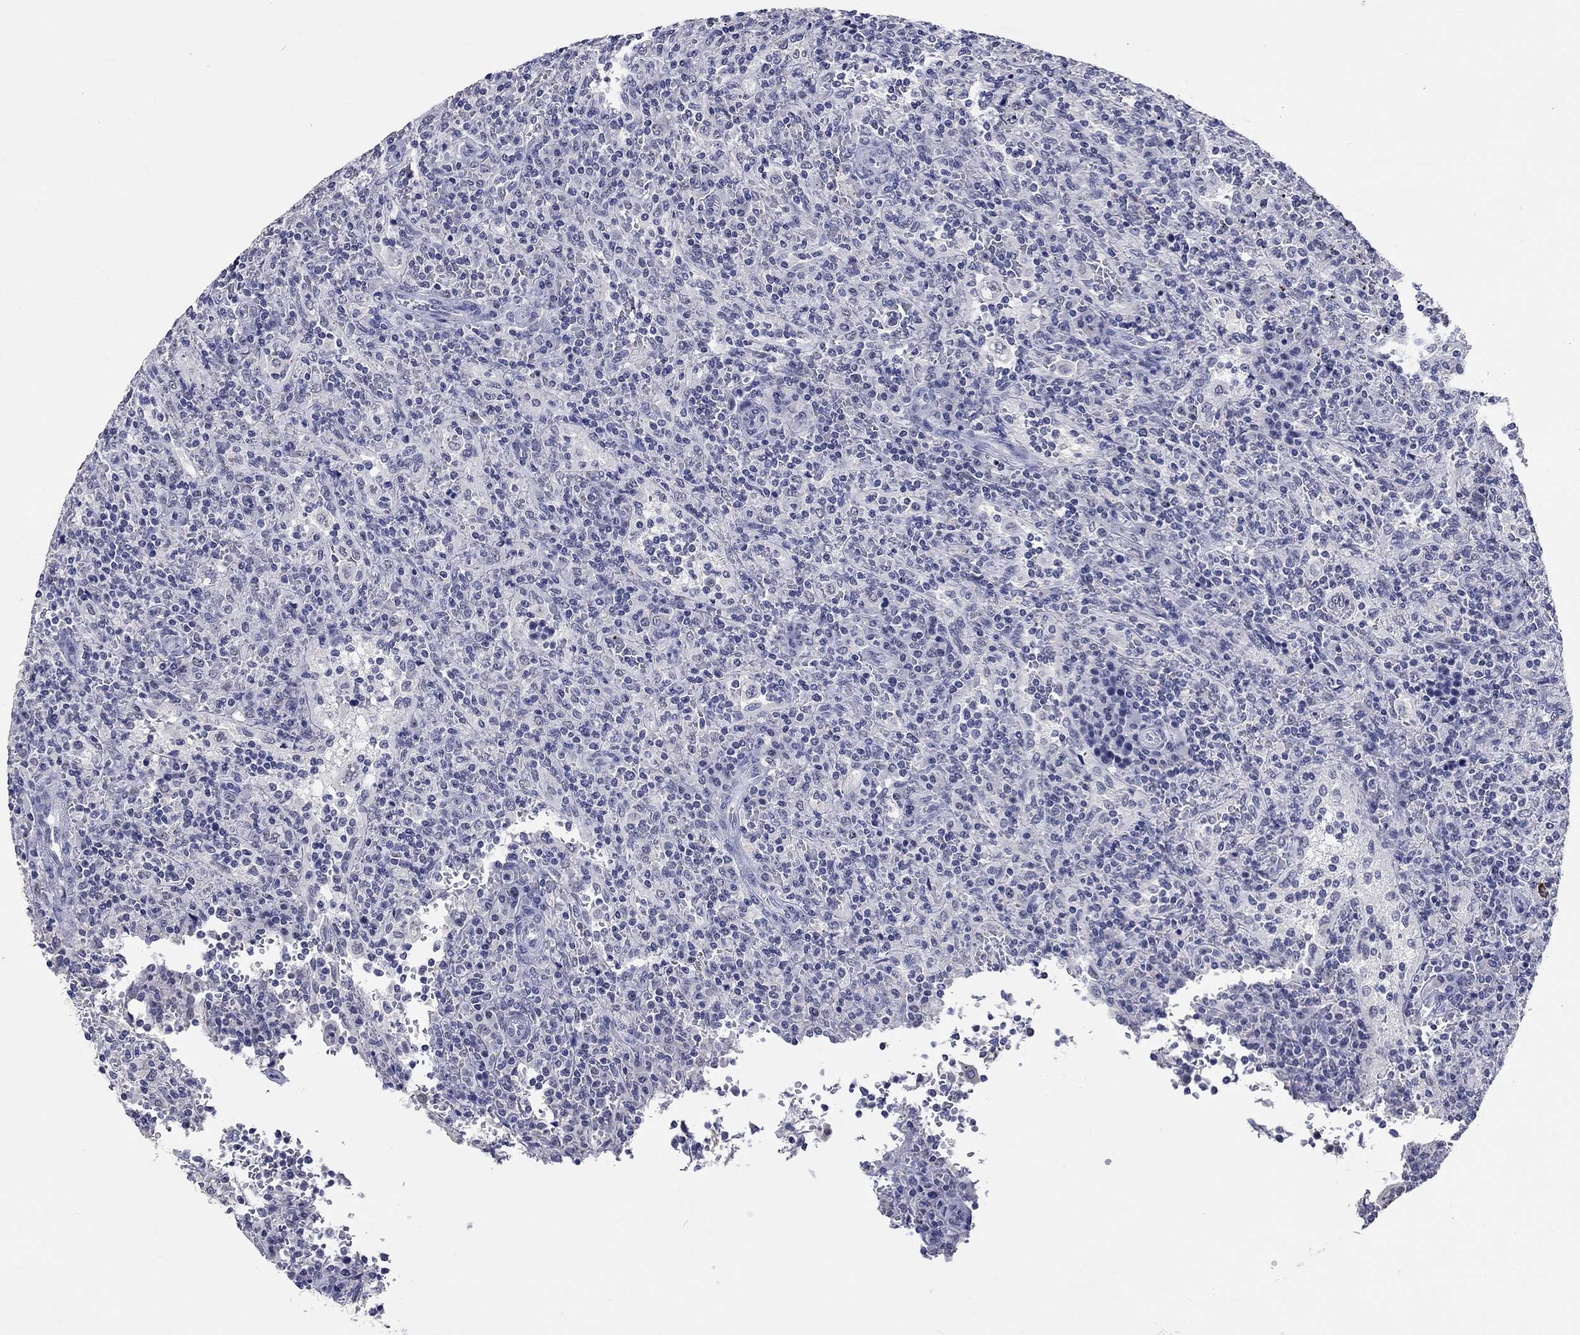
{"staining": {"intensity": "negative", "quantity": "none", "location": "none"}, "tissue": "lymphoma", "cell_type": "Tumor cells", "image_type": "cancer", "snomed": [{"axis": "morphology", "description": "Malignant lymphoma, non-Hodgkin's type, Low grade"}, {"axis": "topography", "description": "Spleen"}], "caption": "Low-grade malignant lymphoma, non-Hodgkin's type was stained to show a protein in brown. There is no significant expression in tumor cells.", "gene": "GRIN1", "patient": {"sex": "male", "age": 62}}